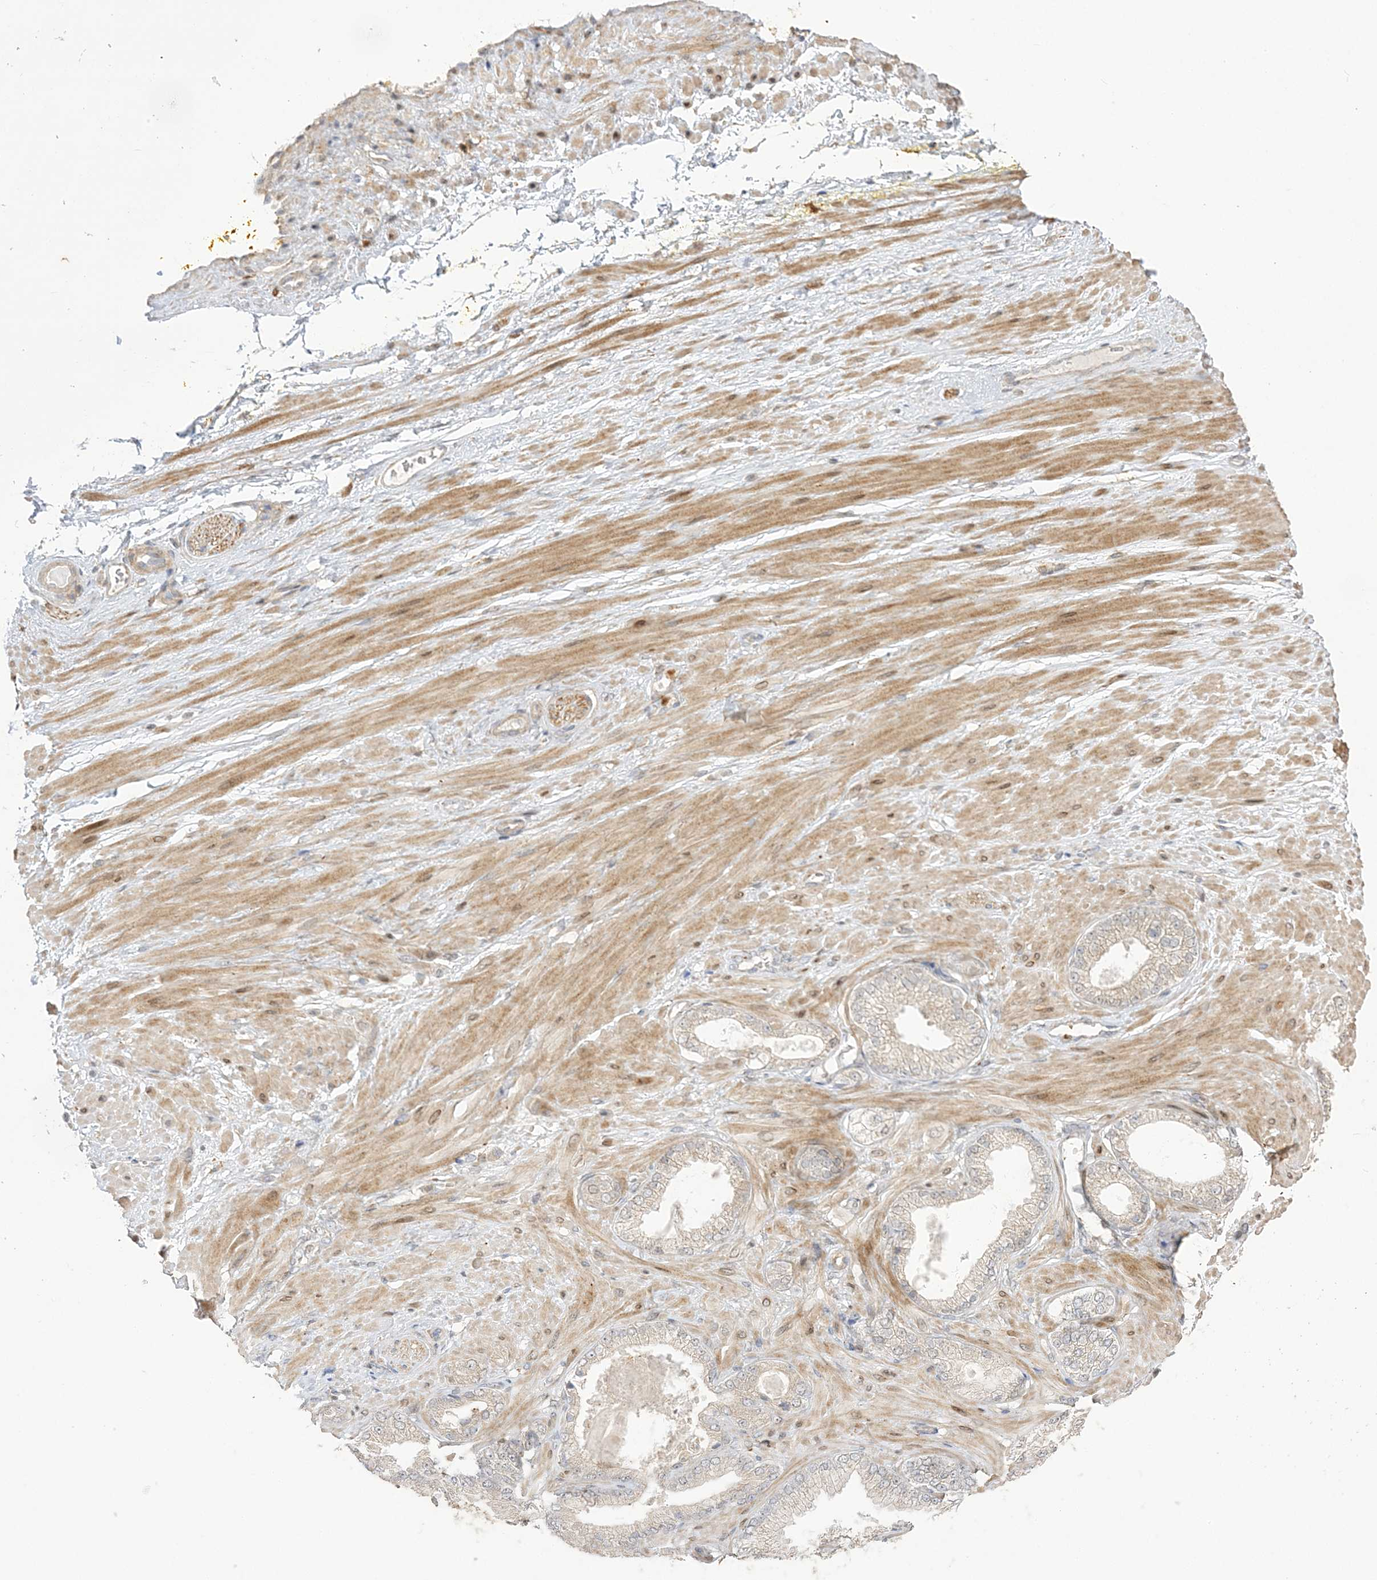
{"staining": {"intensity": "weak", "quantity": "<25%", "location": "cytoplasmic/membranous"}, "tissue": "adipose tissue", "cell_type": "Adipocytes", "image_type": "normal", "snomed": [{"axis": "morphology", "description": "Normal tissue, NOS"}, {"axis": "morphology", "description": "Adenocarcinoma, Low grade"}, {"axis": "topography", "description": "Prostate"}, {"axis": "topography", "description": "Peripheral nerve tissue"}], "caption": "Histopathology image shows no protein expression in adipocytes of benign adipose tissue.", "gene": "NAF1", "patient": {"sex": "male", "age": 63}}